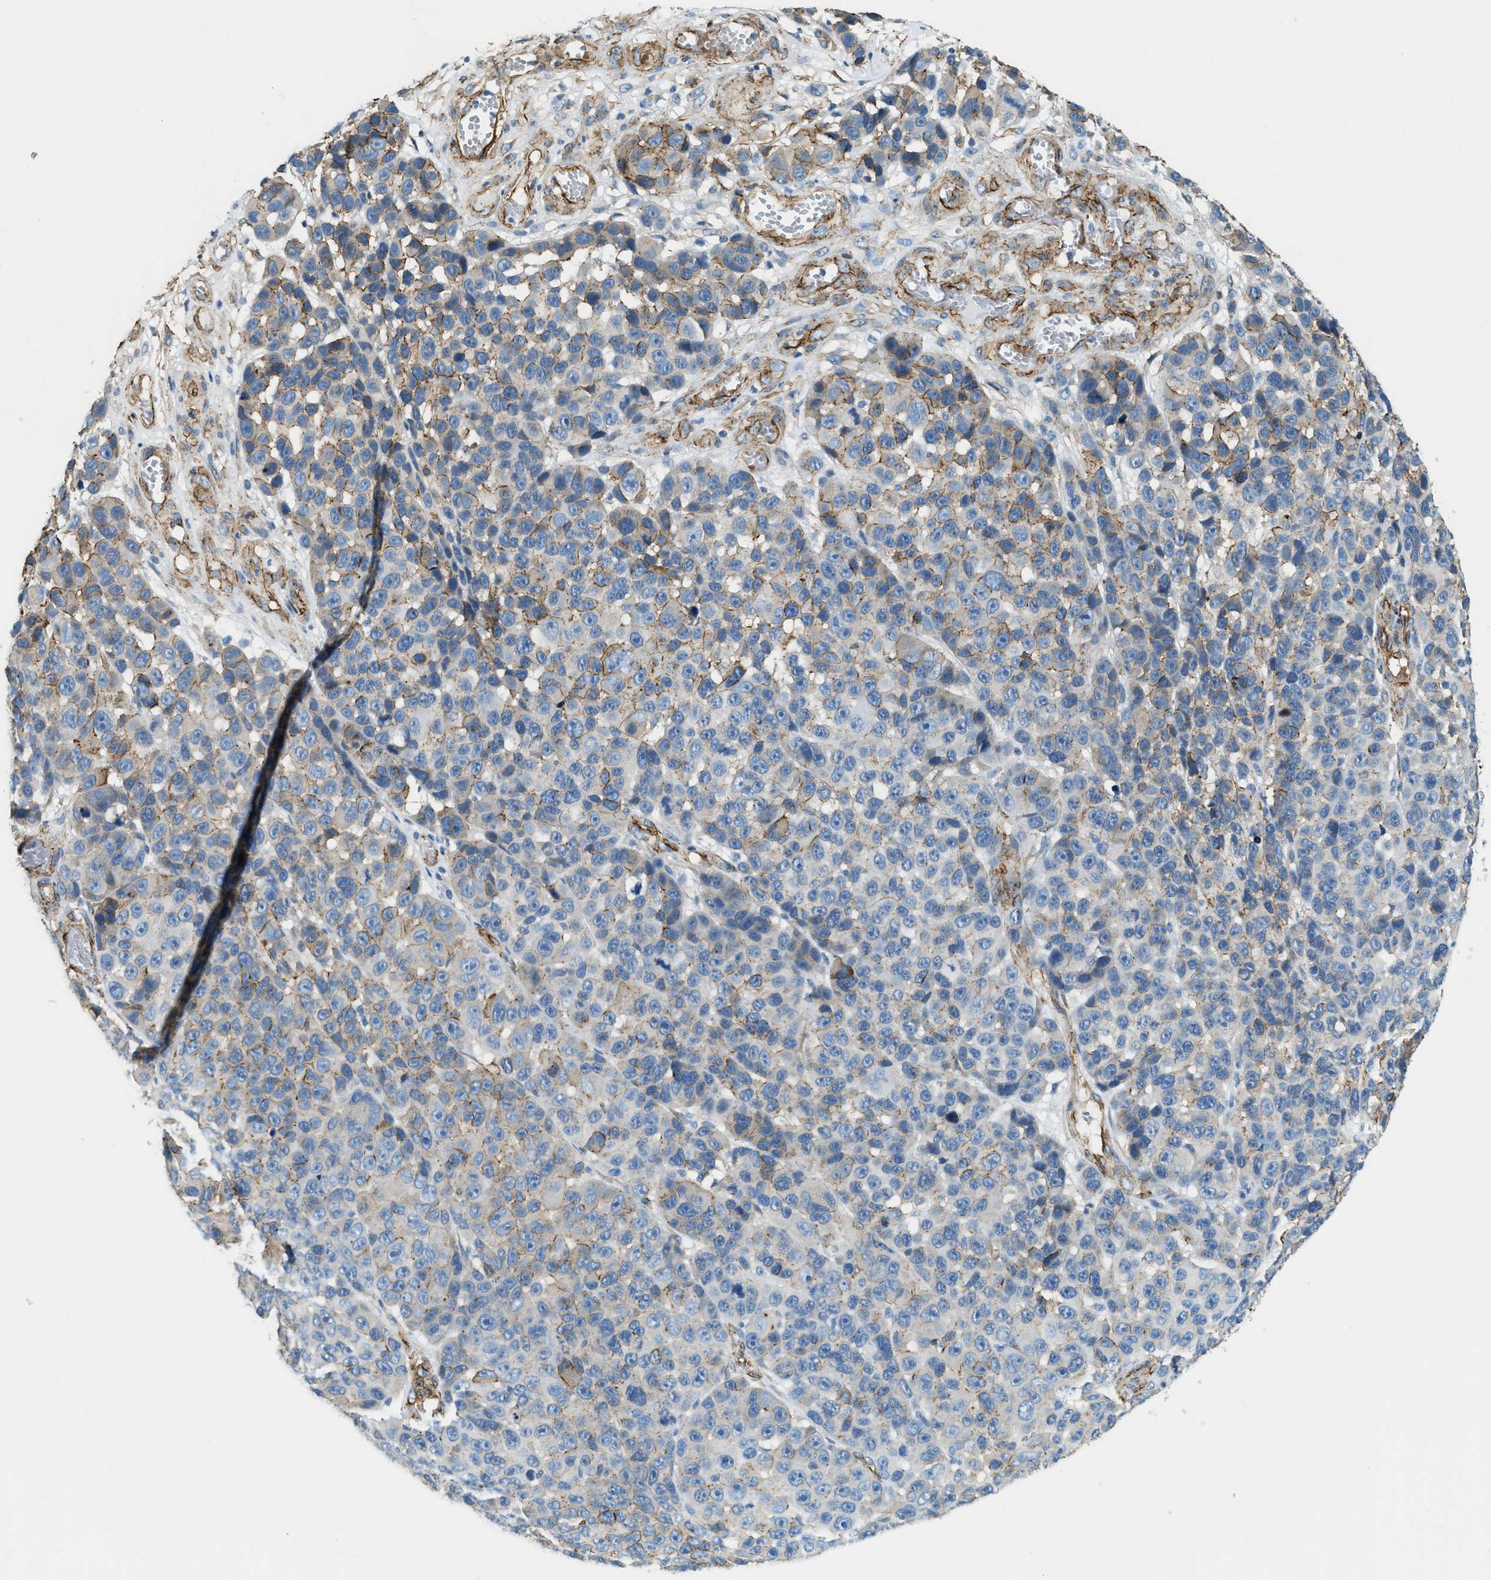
{"staining": {"intensity": "moderate", "quantity": "<25%", "location": "cytoplasmic/membranous"}, "tissue": "melanoma", "cell_type": "Tumor cells", "image_type": "cancer", "snomed": [{"axis": "morphology", "description": "Malignant melanoma, NOS"}, {"axis": "topography", "description": "Skin"}], "caption": "Immunohistochemical staining of malignant melanoma demonstrates low levels of moderate cytoplasmic/membranous staining in about <25% of tumor cells.", "gene": "TMEM43", "patient": {"sex": "male", "age": 53}}